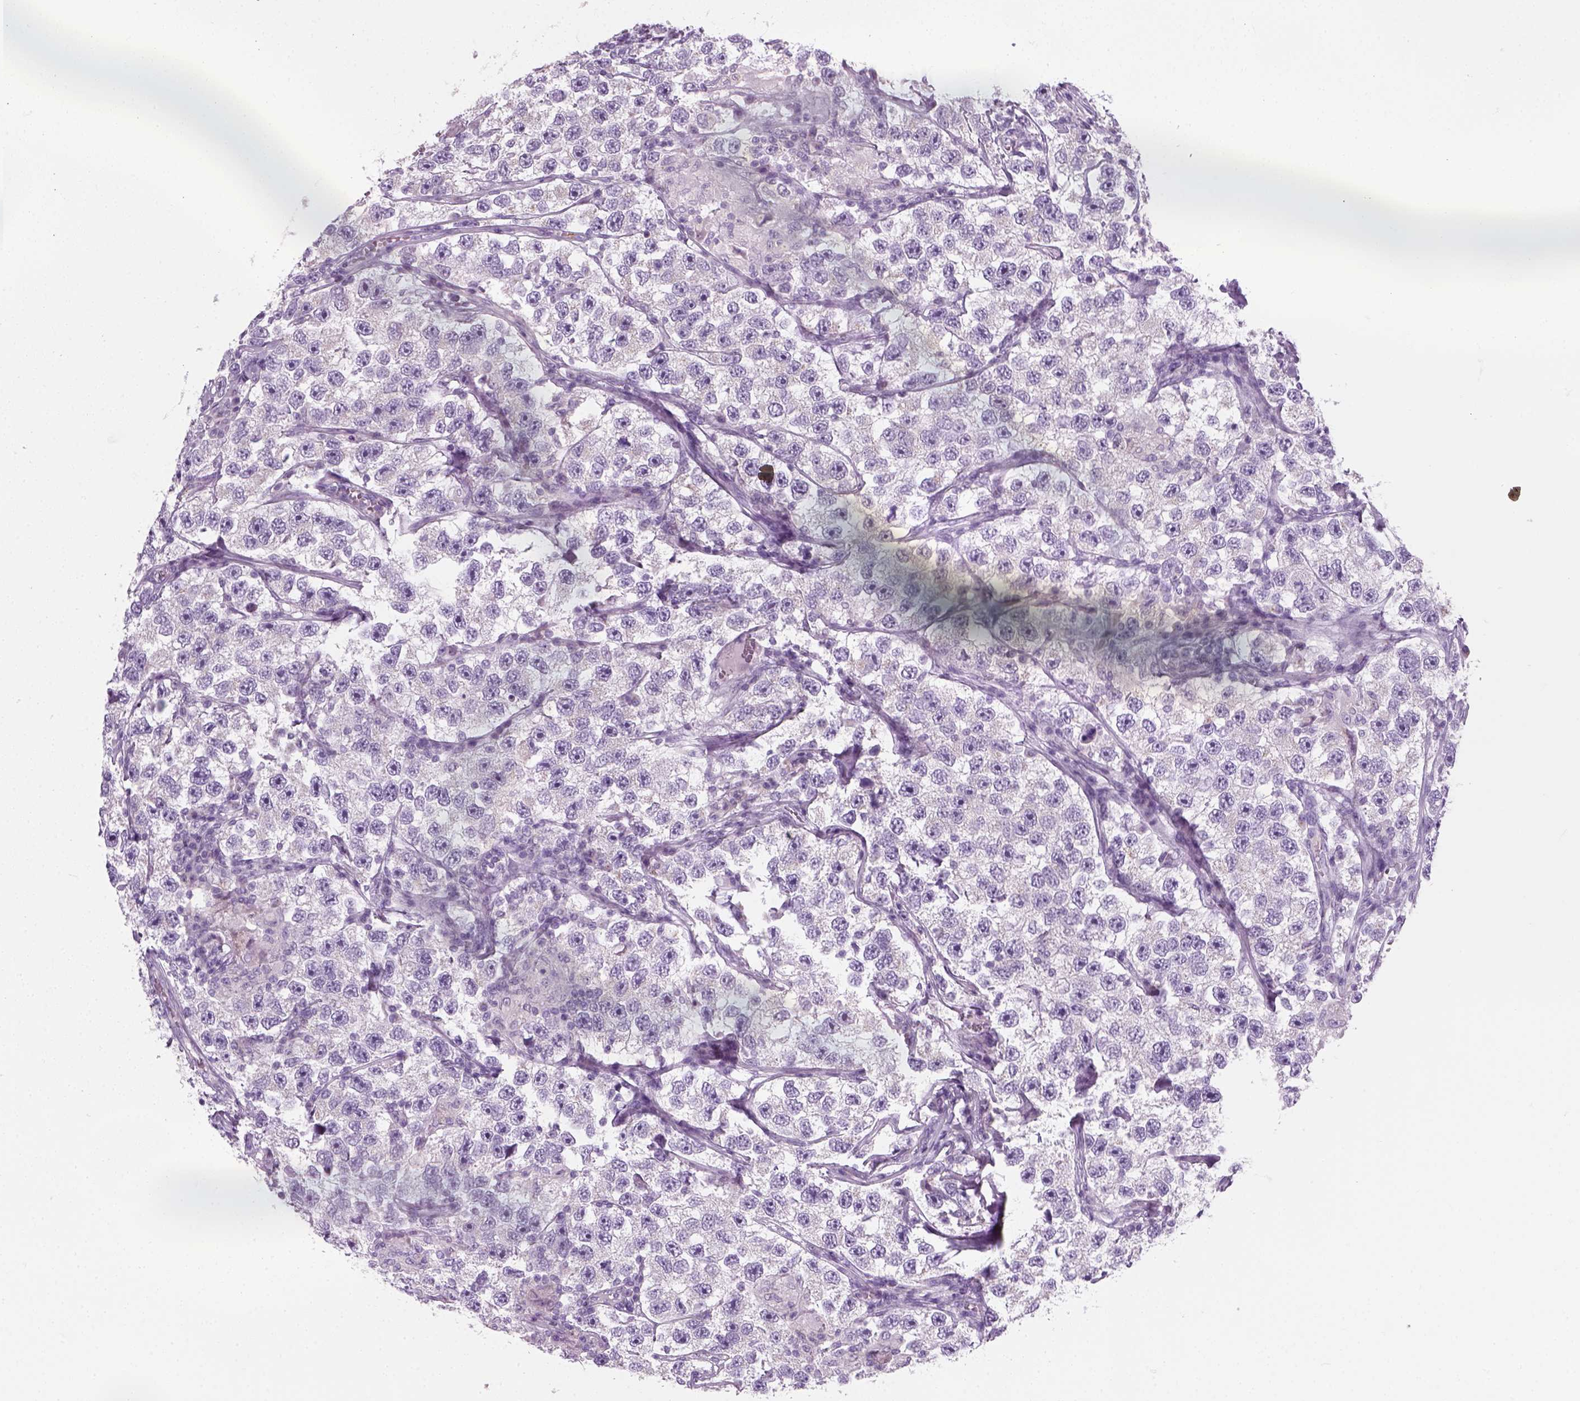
{"staining": {"intensity": "negative", "quantity": "none", "location": "none"}, "tissue": "testis cancer", "cell_type": "Tumor cells", "image_type": "cancer", "snomed": [{"axis": "morphology", "description": "Seminoma, NOS"}, {"axis": "topography", "description": "Testis"}], "caption": "Tumor cells show no significant protein staining in testis seminoma.", "gene": "IL4", "patient": {"sex": "male", "age": 26}}